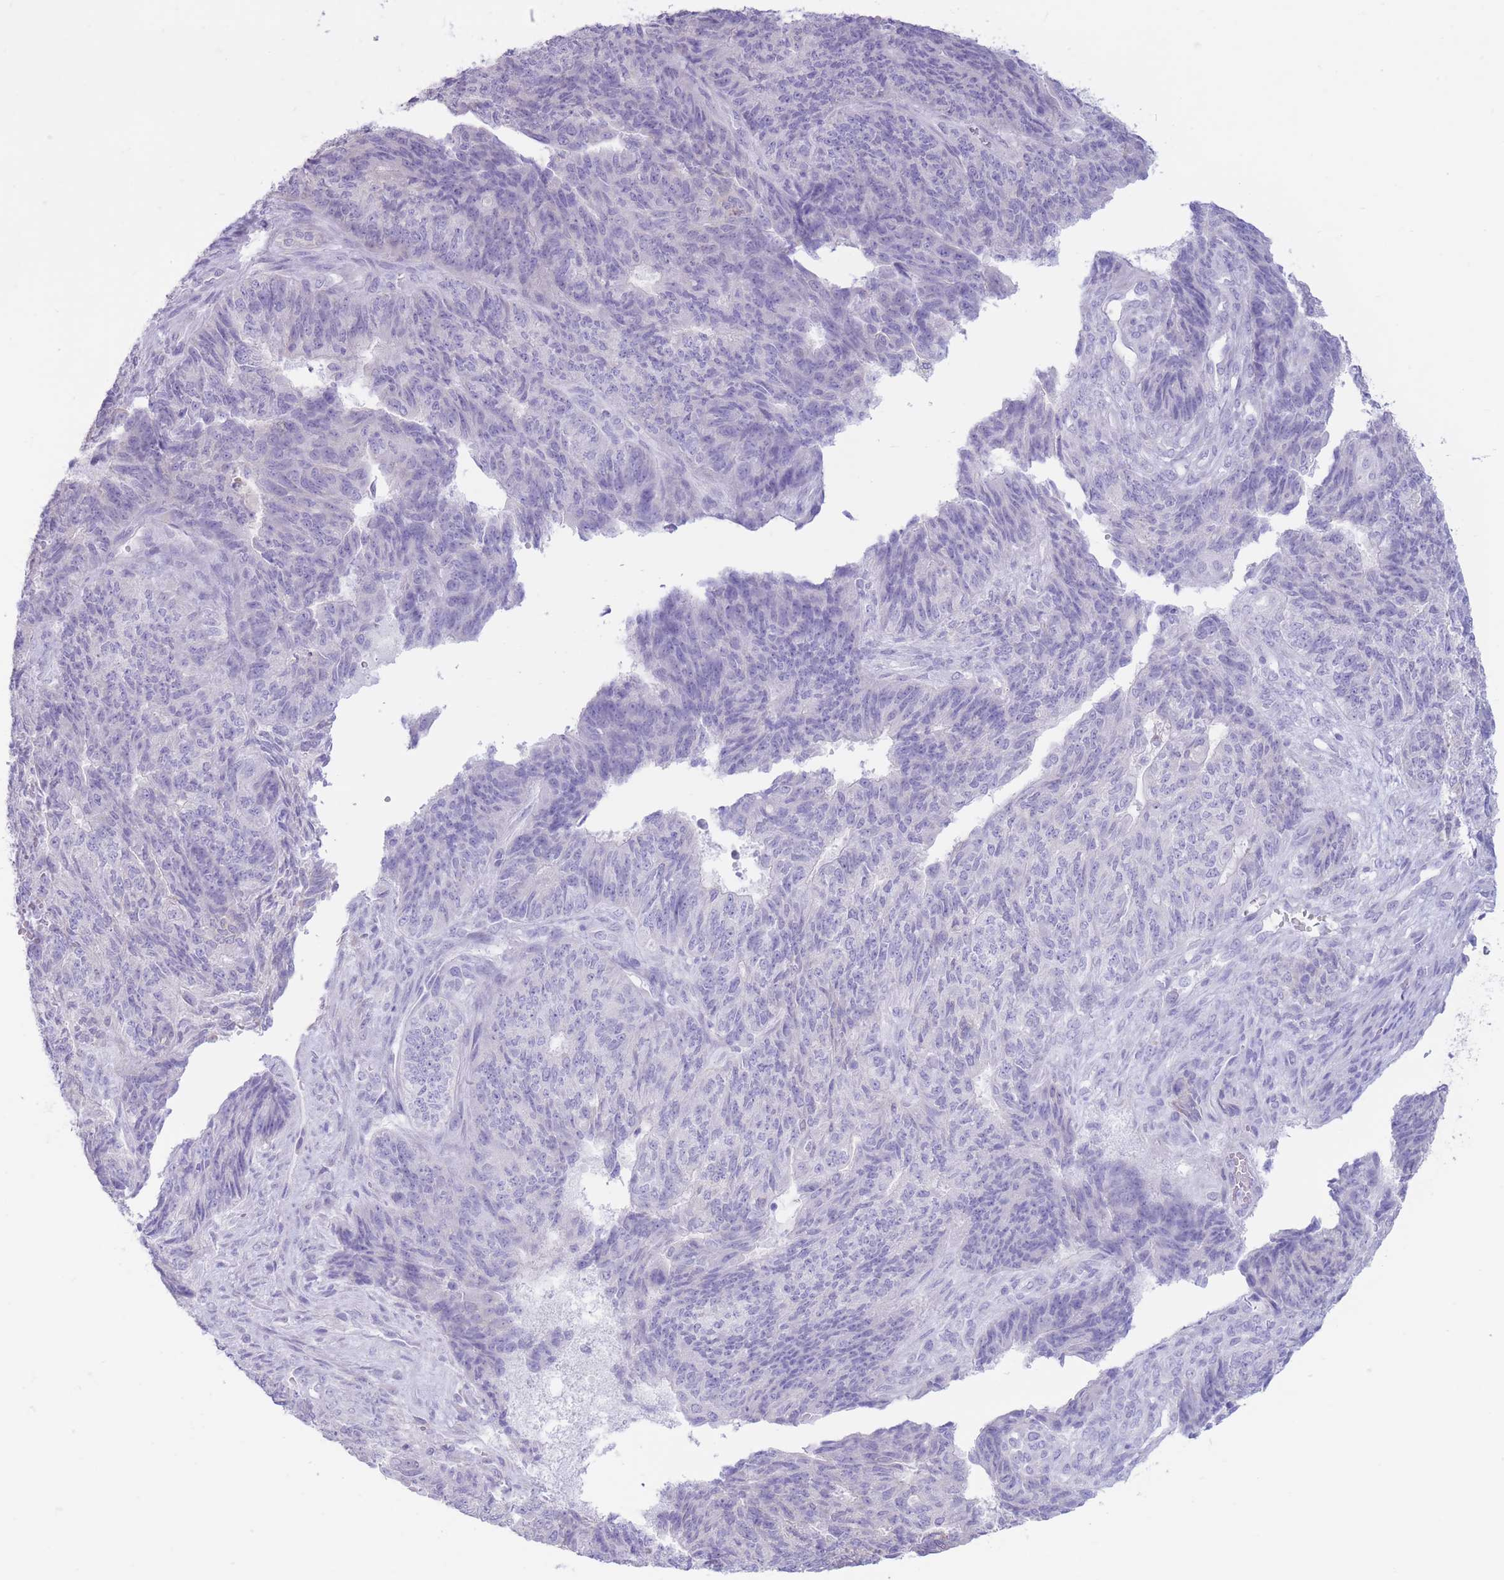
{"staining": {"intensity": "negative", "quantity": "none", "location": "none"}, "tissue": "endometrial cancer", "cell_type": "Tumor cells", "image_type": "cancer", "snomed": [{"axis": "morphology", "description": "Adenocarcinoma, NOS"}, {"axis": "topography", "description": "Endometrium"}], "caption": "Histopathology image shows no significant protein expression in tumor cells of adenocarcinoma (endometrial).", "gene": "FAH", "patient": {"sex": "female", "age": 32}}